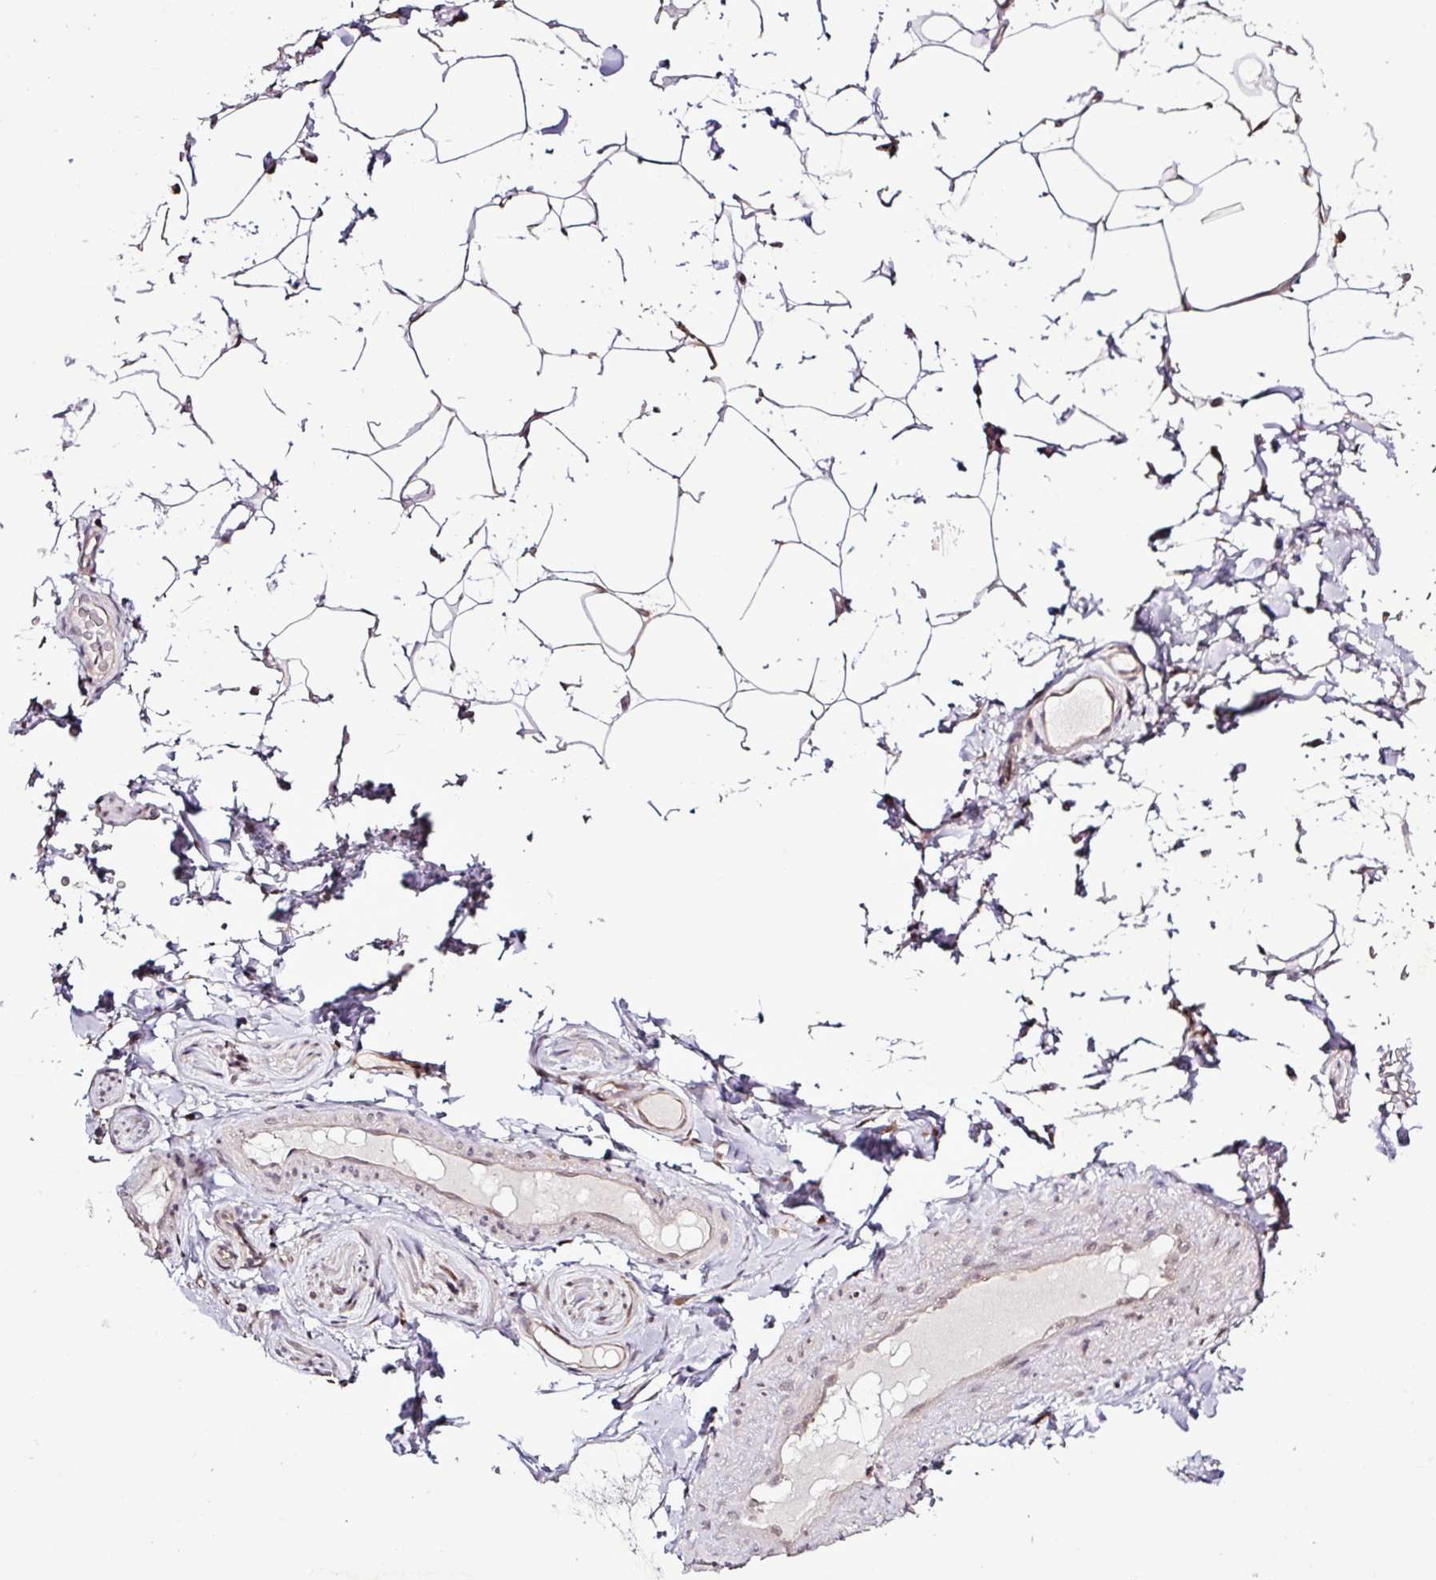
{"staining": {"intensity": "moderate", "quantity": "25%-75%", "location": "cytoplasmic/membranous"}, "tissue": "adipose tissue", "cell_type": "Adipocytes", "image_type": "normal", "snomed": [{"axis": "morphology", "description": "Normal tissue, NOS"}, {"axis": "topography", "description": "Vascular tissue"}, {"axis": "topography", "description": "Peripheral nerve tissue"}], "caption": "Protein staining displays moderate cytoplasmic/membranous expression in about 25%-75% of adipocytes in normal adipose tissue.", "gene": "SMCO4", "patient": {"sex": "male", "age": 41}}